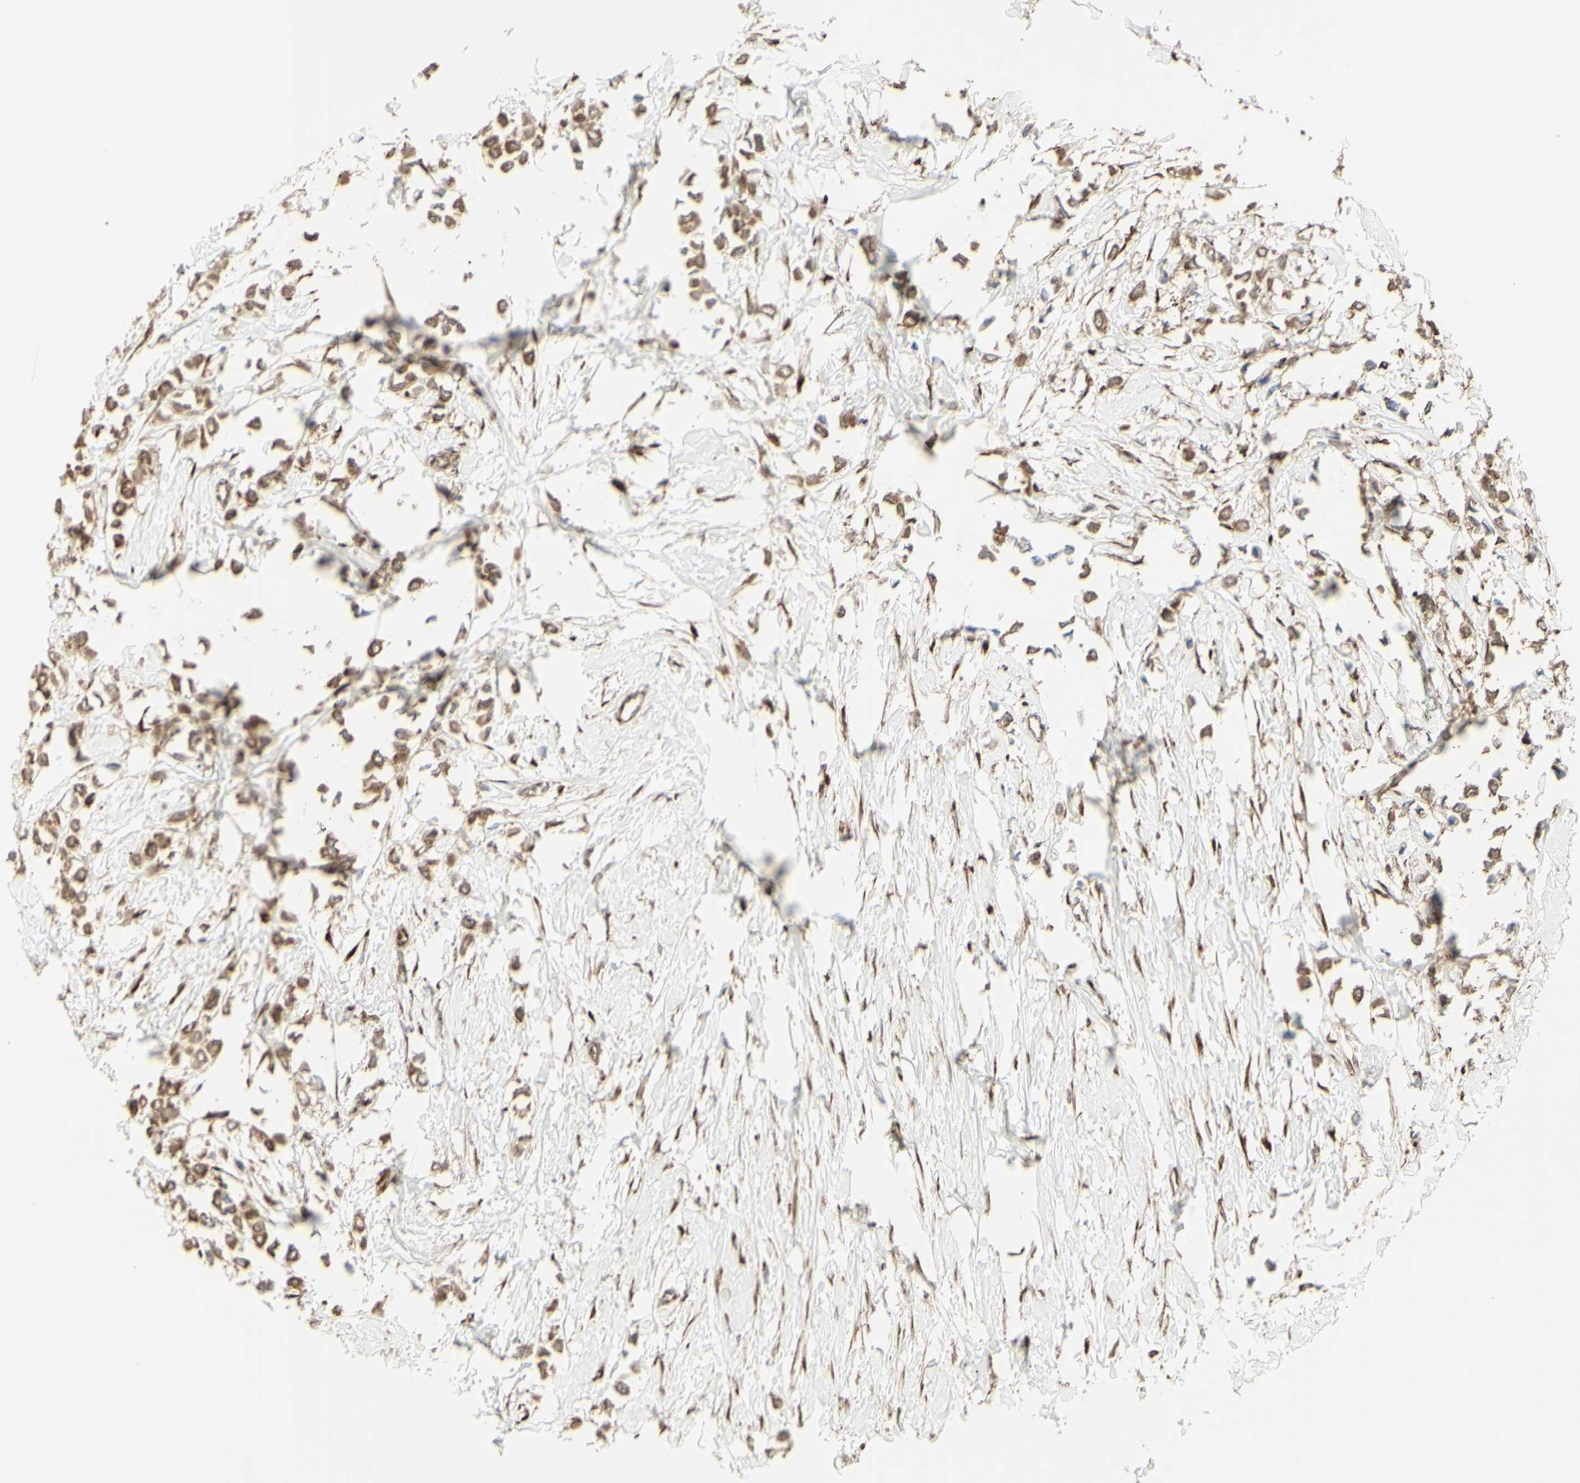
{"staining": {"intensity": "moderate", "quantity": ">75%", "location": "cytoplasmic/membranous"}, "tissue": "breast cancer", "cell_type": "Tumor cells", "image_type": "cancer", "snomed": [{"axis": "morphology", "description": "Lobular carcinoma"}, {"axis": "topography", "description": "Breast"}], "caption": "Tumor cells demonstrate medium levels of moderate cytoplasmic/membranous positivity in approximately >75% of cells in human breast cancer (lobular carcinoma). The staining was performed using DAB (3,3'-diaminobenzidine) to visualize the protein expression in brown, while the nuclei were stained in blue with hematoxylin (Magnification: 20x).", "gene": "EEF1B2", "patient": {"sex": "female", "age": 51}}